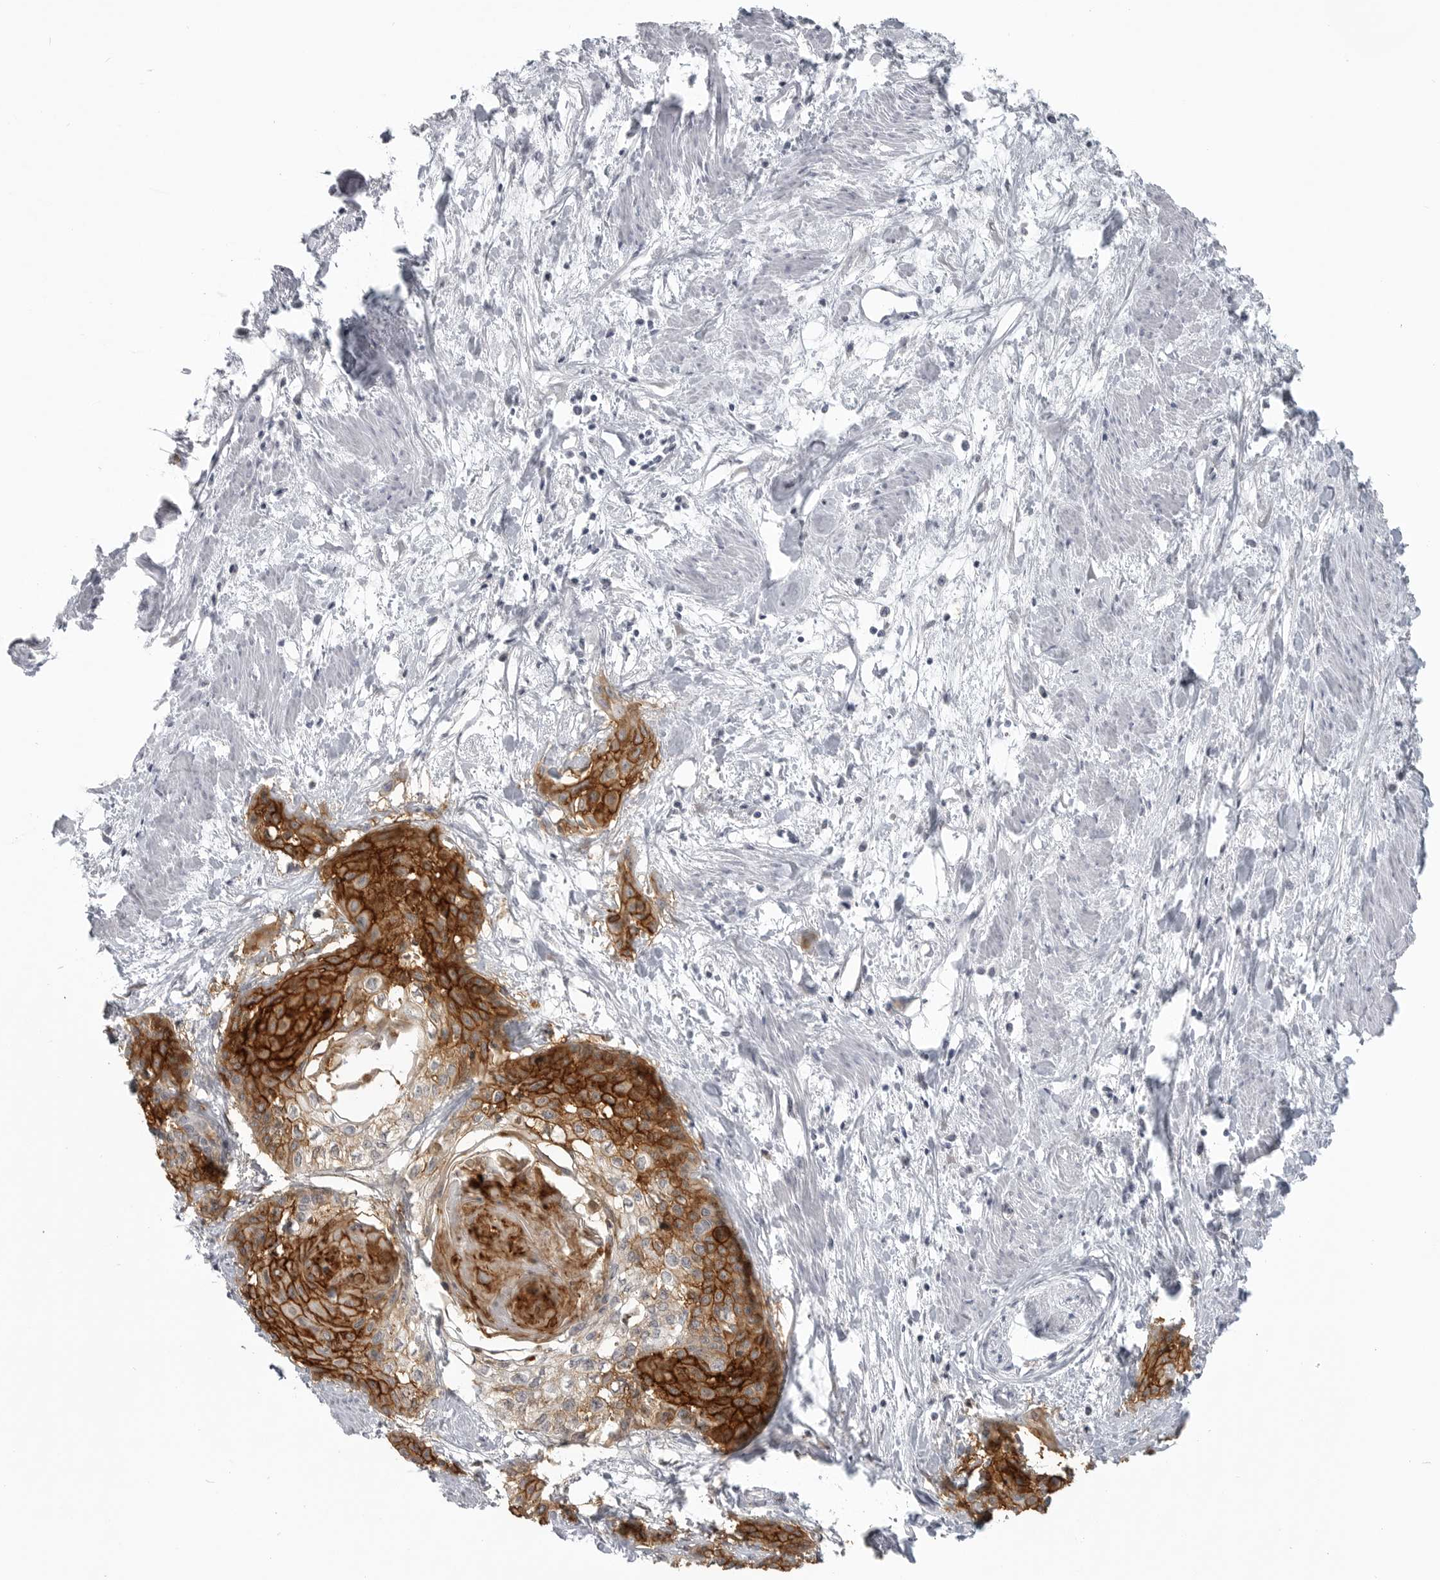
{"staining": {"intensity": "strong", "quantity": ">75%", "location": "cytoplasmic/membranous"}, "tissue": "cervical cancer", "cell_type": "Tumor cells", "image_type": "cancer", "snomed": [{"axis": "morphology", "description": "Squamous cell carcinoma, NOS"}, {"axis": "topography", "description": "Cervix"}], "caption": "Cervical squamous cell carcinoma stained with a brown dye reveals strong cytoplasmic/membranous positive expression in approximately >75% of tumor cells.", "gene": "LY6D", "patient": {"sex": "female", "age": 57}}